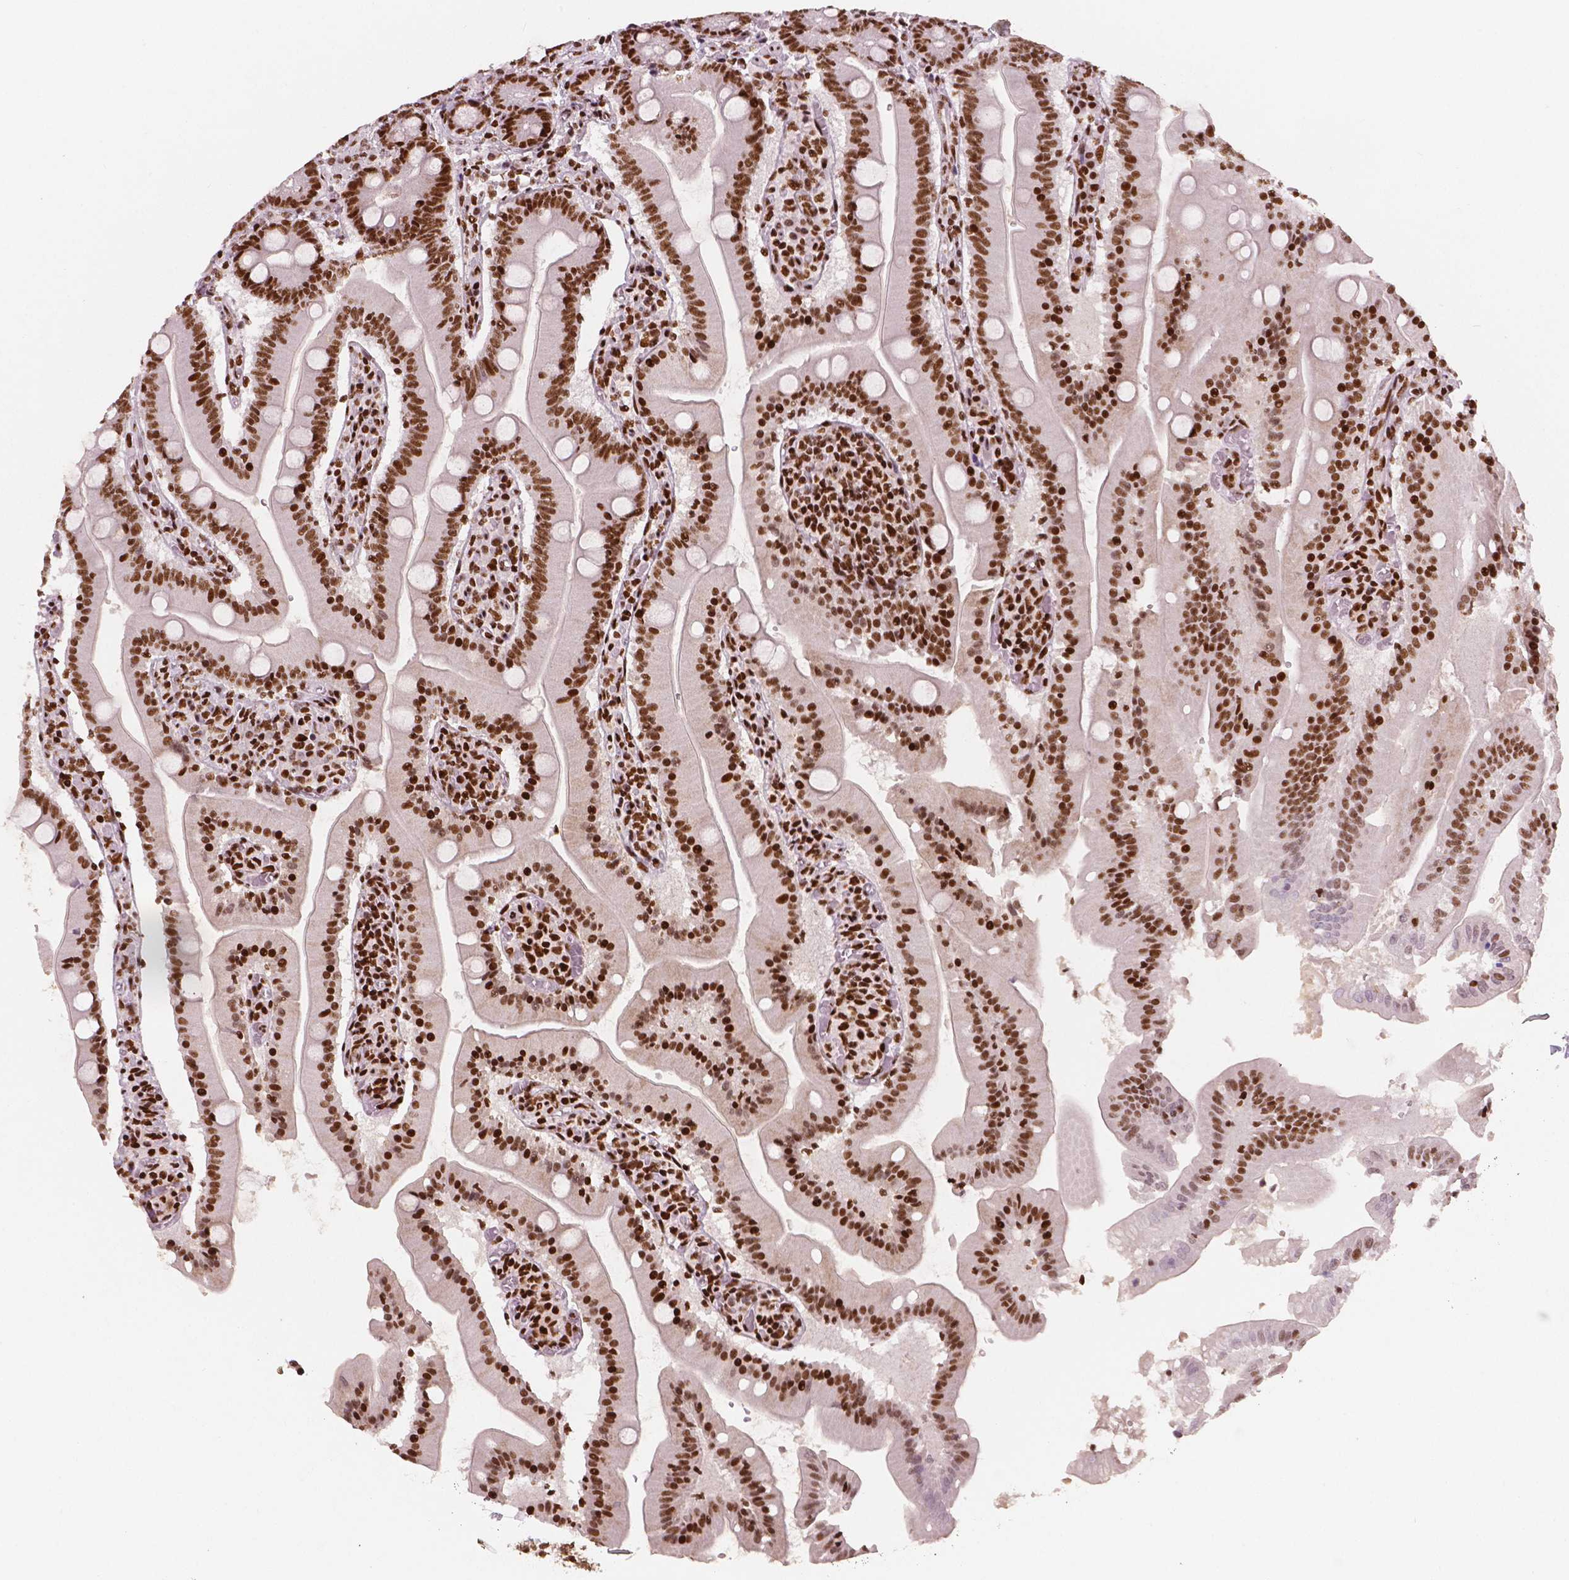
{"staining": {"intensity": "strong", "quantity": ">75%", "location": "nuclear"}, "tissue": "small intestine", "cell_type": "Glandular cells", "image_type": "normal", "snomed": [{"axis": "morphology", "description": "Normal tissue, NOS"}, {"axis": "topography", "description": "Small intestine"}], "caption": "Normal small intestine reveals strong nuclear positivity in approximately >75% of glandular cells, visualized by immunohistochemistry. The staining was performed using DAB (3,3'-diaminobenzidine), with brown indicating positive protein expression. Nuclei are stained blue with hematoxylin.", "gene": "BRD4", "patient": {"sex": "male", "age": 37}}